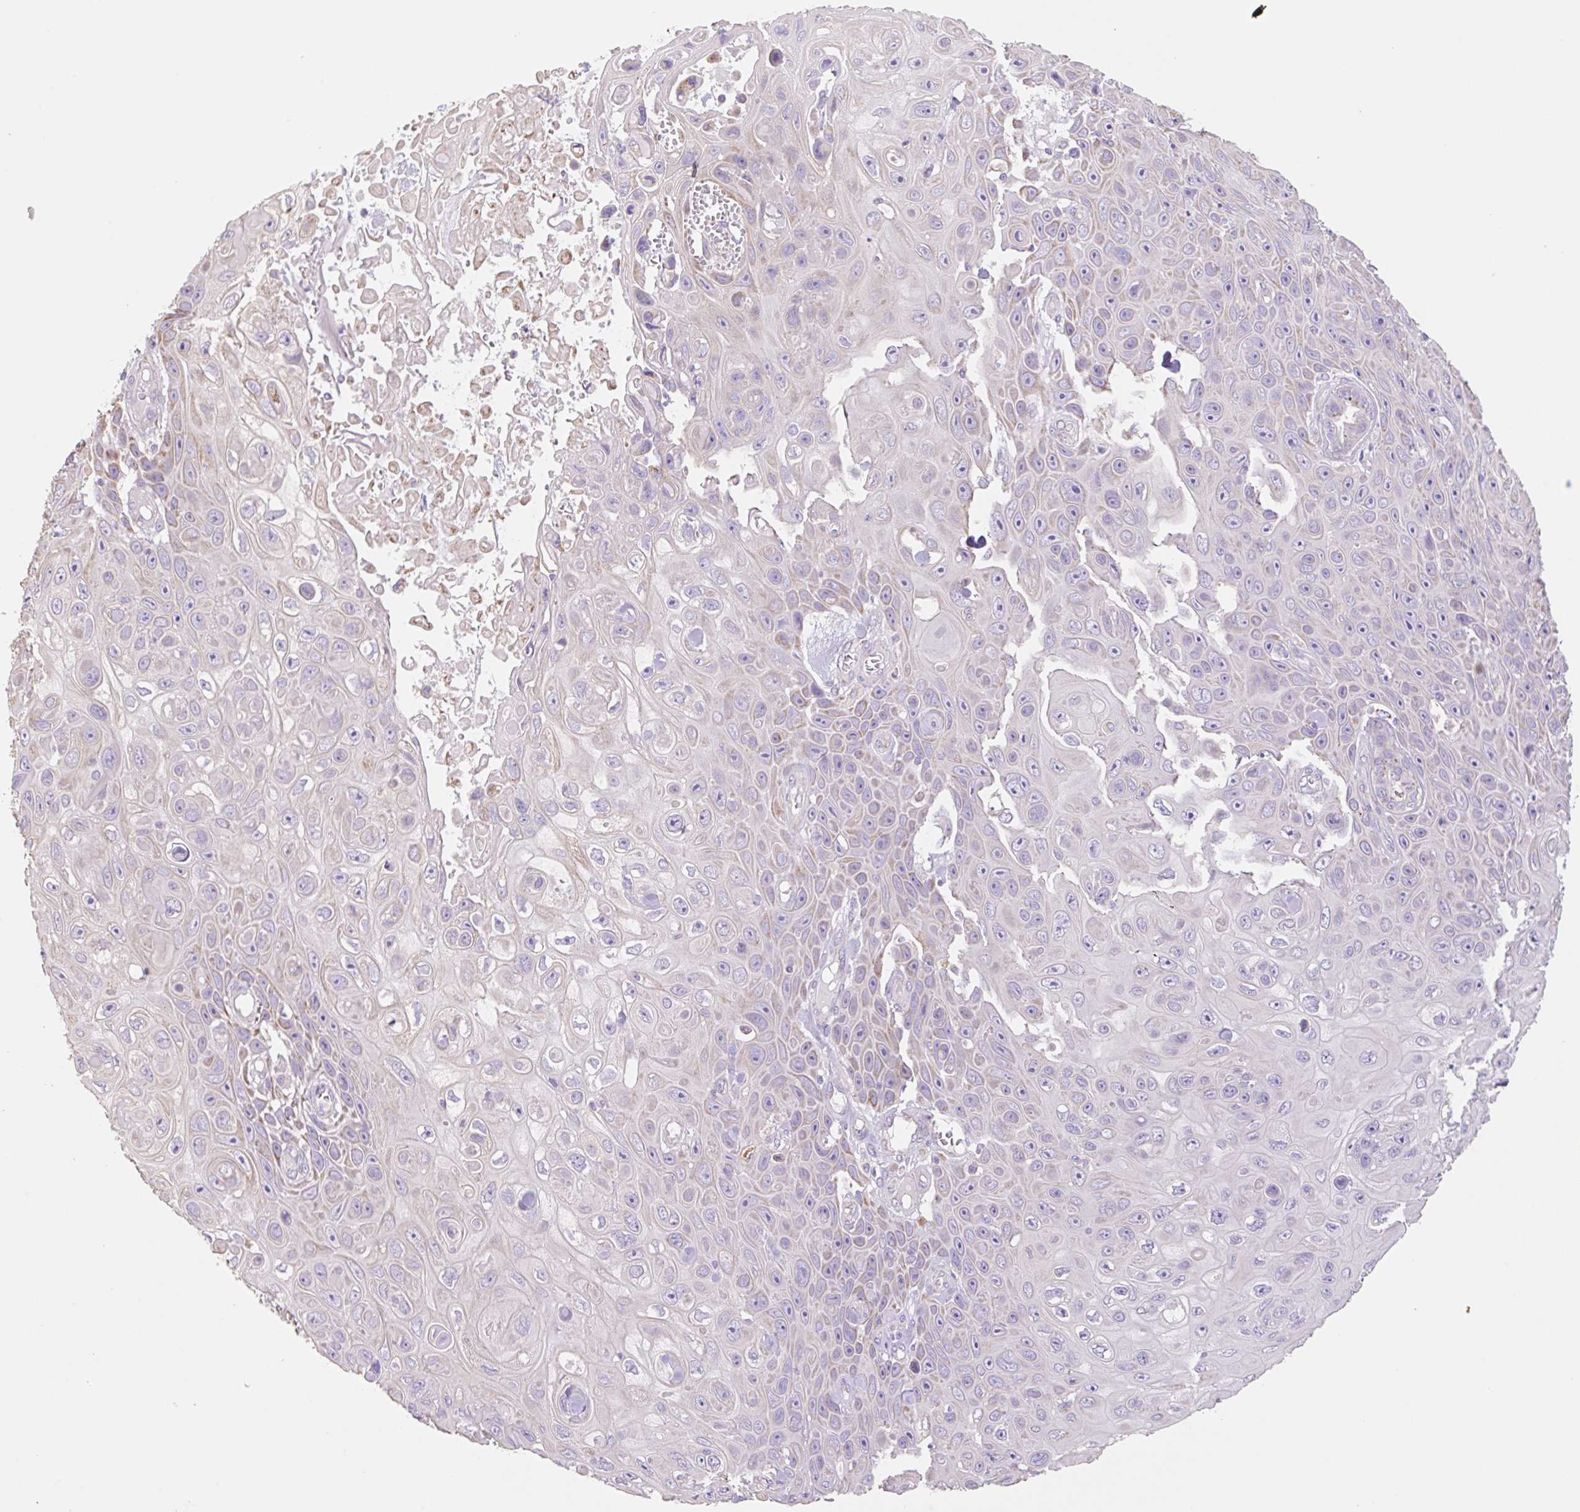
{"staining": {"intensity": "negative", "quantity": "none", "location": "none"}, "tissue": "skin cancer", "cell_type": "Tumor cells", "image_type": "cancer", "snomed": [{"axis": "morphology", "description": "Squamous cell carcinoma, NOS"}, {"axis": "topography", "description": "Skin"}], "caption": "DAB (3,3'-diaminobenzidine) immunohistochemical staining of human skin squamous cell carcinoma displays no significant positivity in tumor cells.", "gene": "COPZ2", "patient": {"sex": "male", "age": 82}}